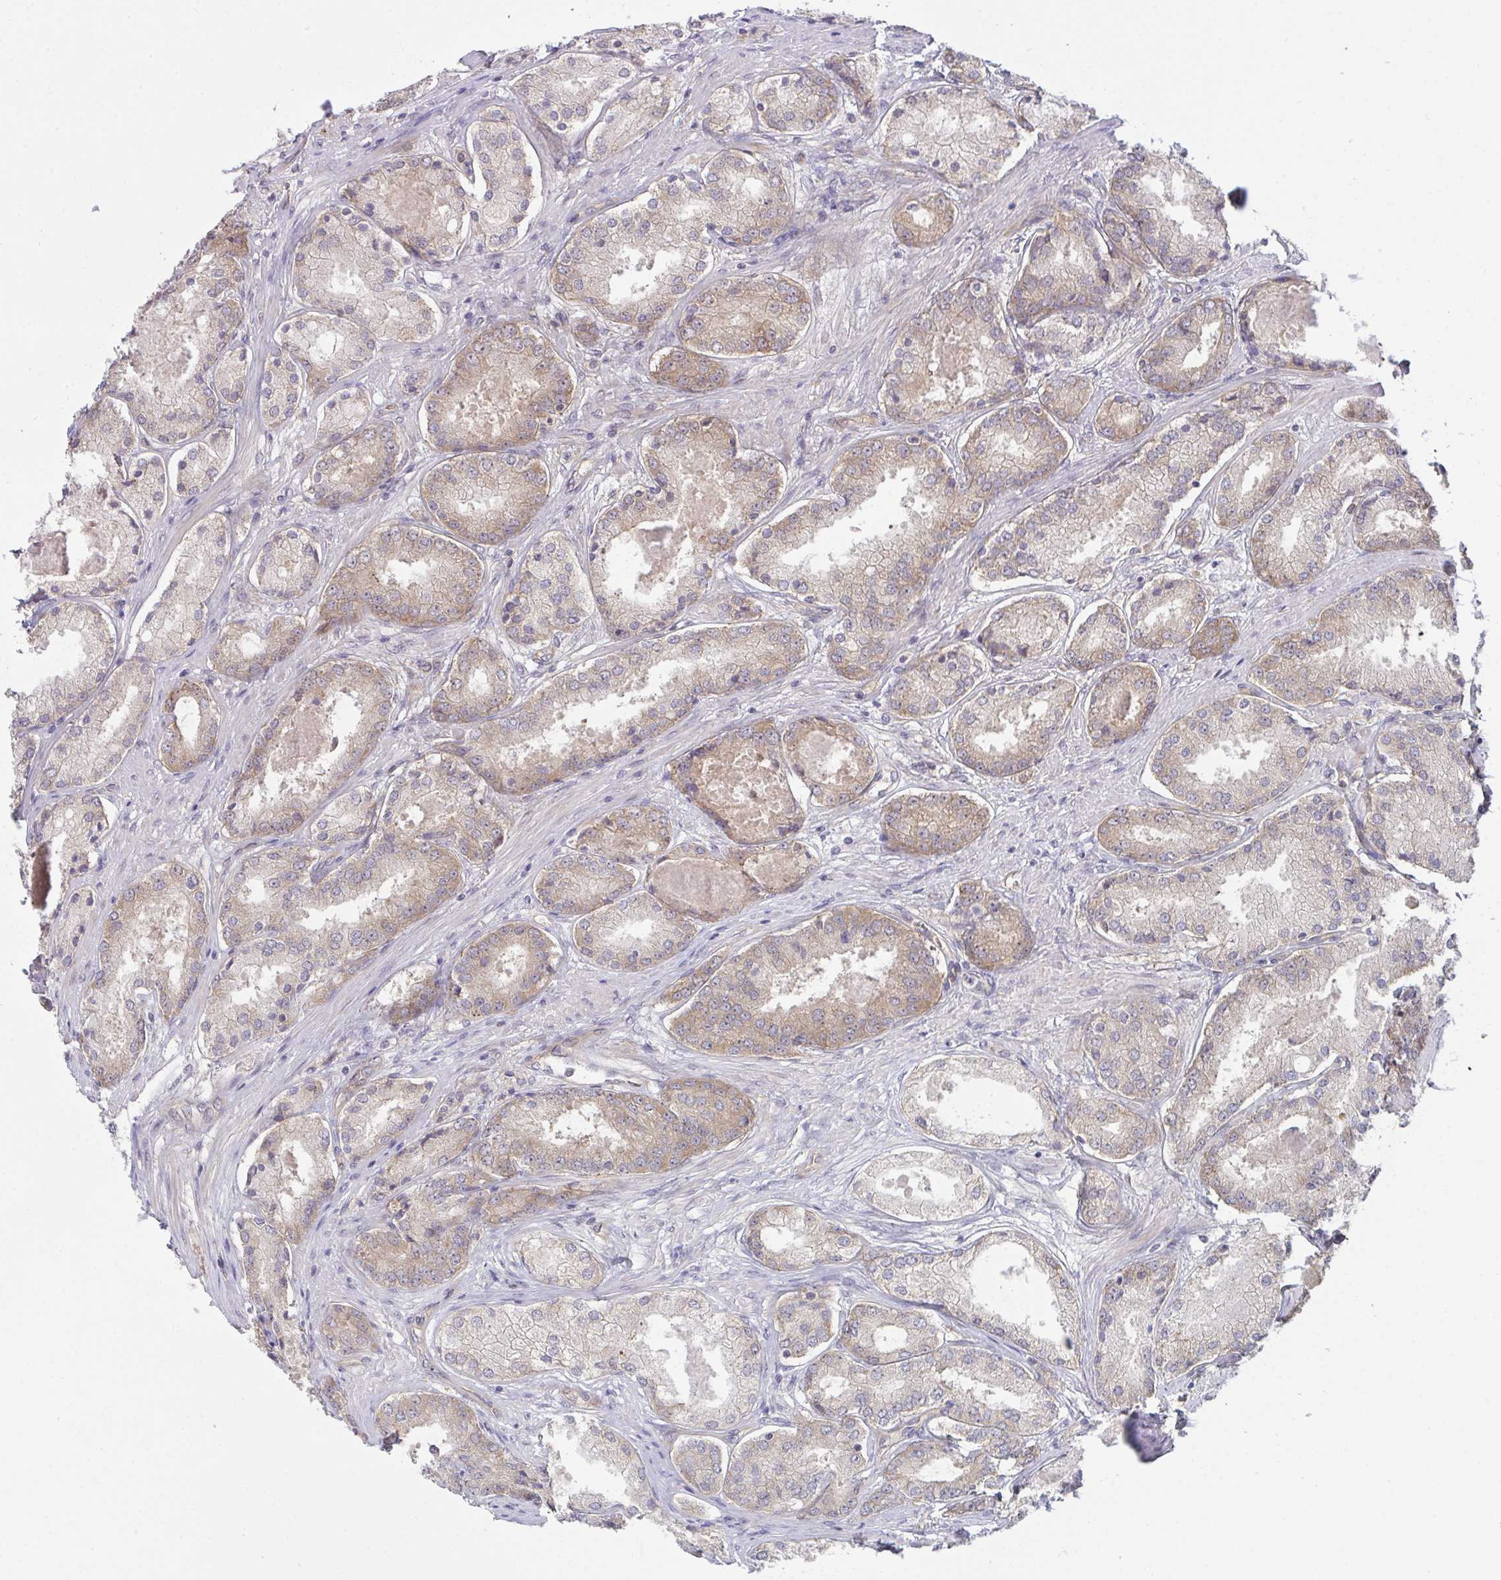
{"staining": {"intensity": "weak", "quantity": "25%-75%", "location": "cytoplasmic/membranous"}, "tissue": "prostate cancer", "cell_type": "Tumor cells", "image_type": "cancer", "snomed": [{"axis": "morphology", "description": "Adenocarcinoma, Low grade"}, {"axis": "topography", "description": "Prostate"}], "caption": "Prostate cancer stained for a protein (brown) displays weak cytoplasmic/membranous positive positivity in approximately 25%-75% of tumor cells.", "gene": "CASP9", "patient": {"sex": "male", "age": 68}}